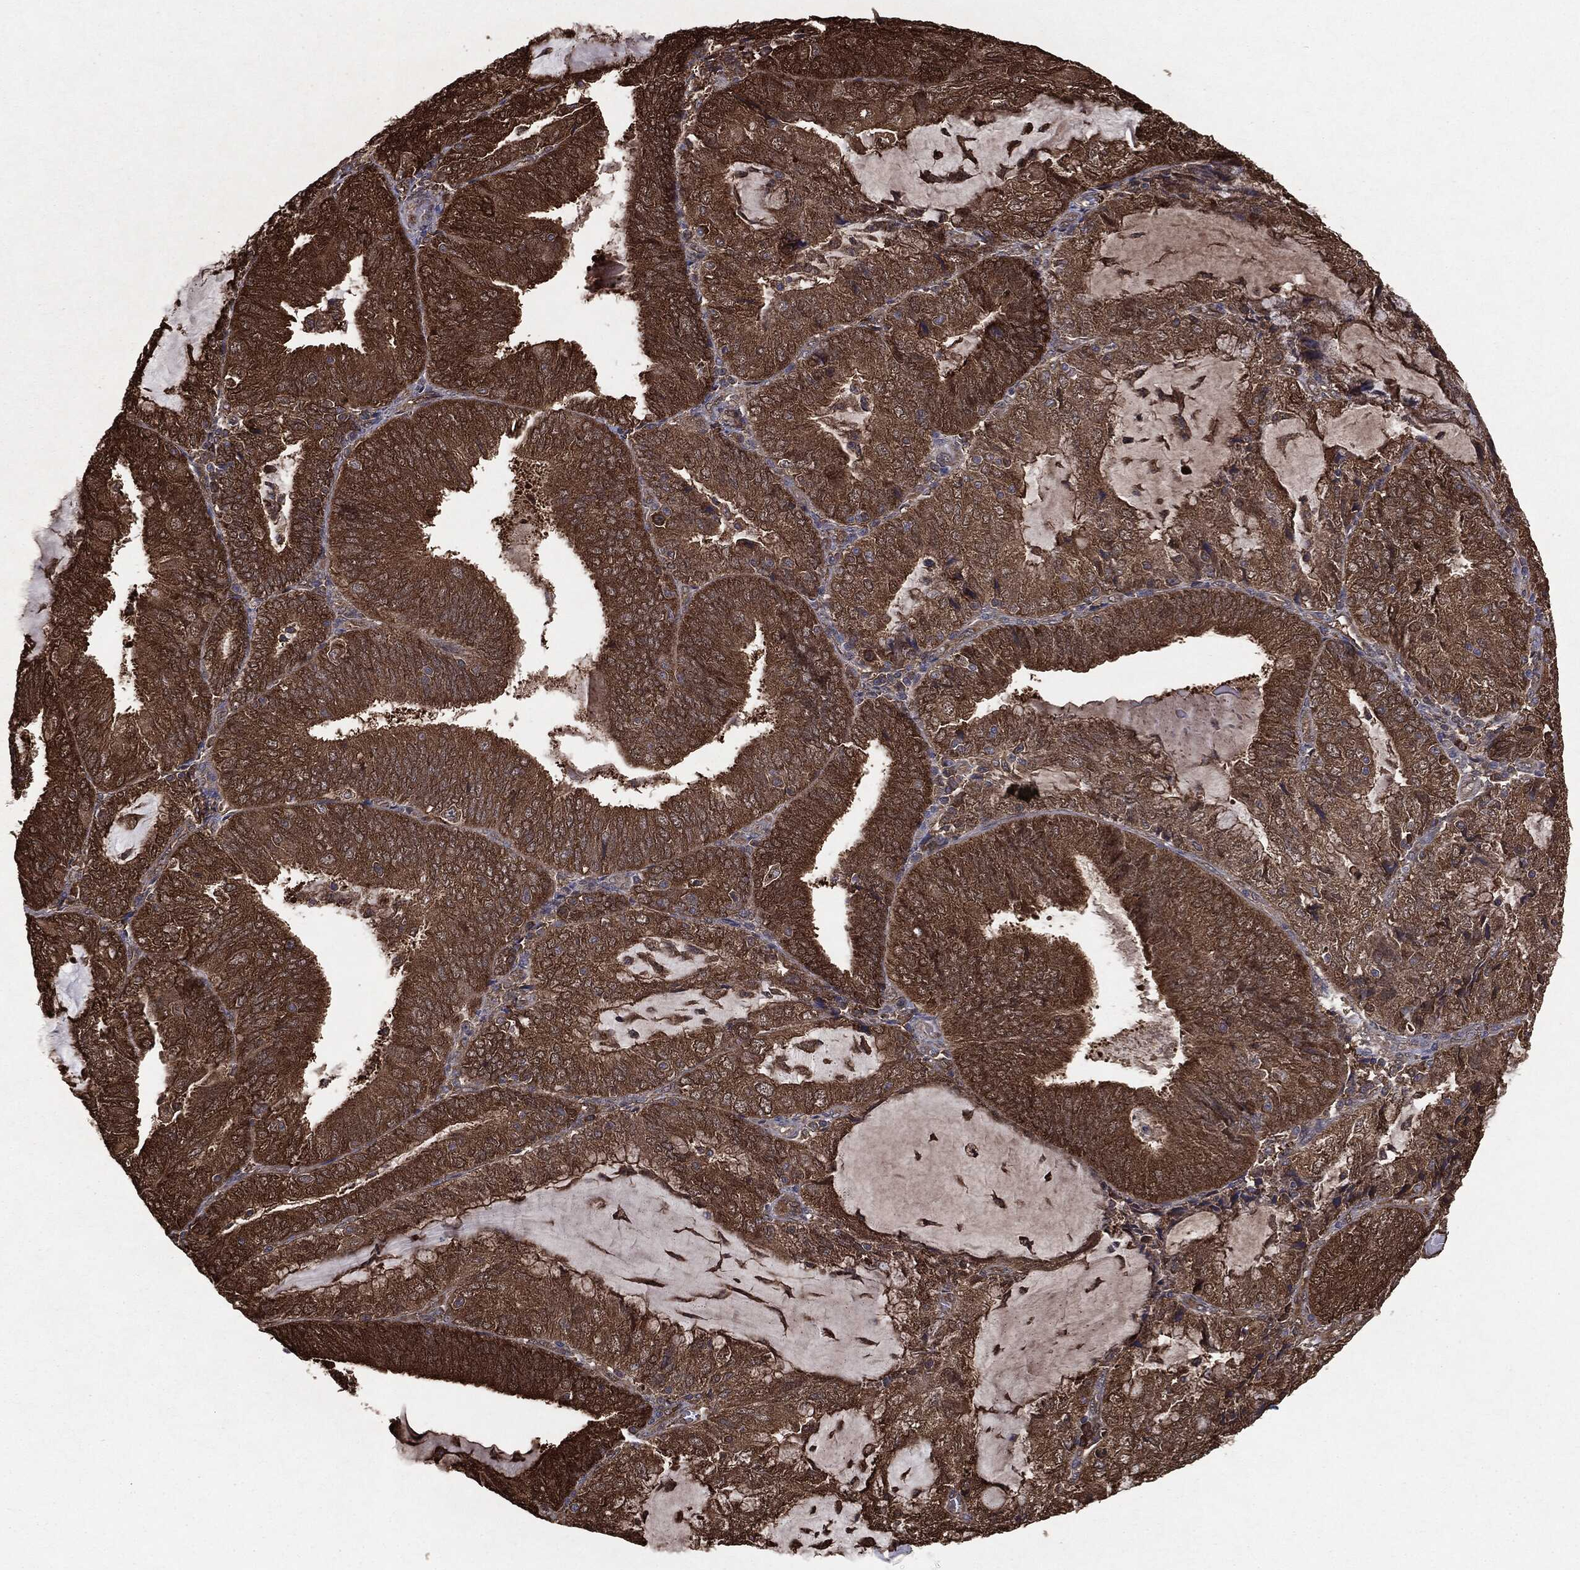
{"staining": {"intensity": "strong", "quantity": ">75%", "location": "cytoplasmic/membranous"}, "tissue": "endometrial cancer", "cell_type": "Tumor cells", "image_type": "cancer", "snomed": [{"axis": "morphology", "description": "Adenocarcinoma, NOS"}, {"axis": "topography", "description": "Endometrium"}], "caption": "A histopathology image of endometrial adenocarcinoma stained for a protein reveals strong cytoplasmic/membranous brown staining in tumor cells.", "gene": "NME1", "patient": {"sex": "female", "age": 81}}